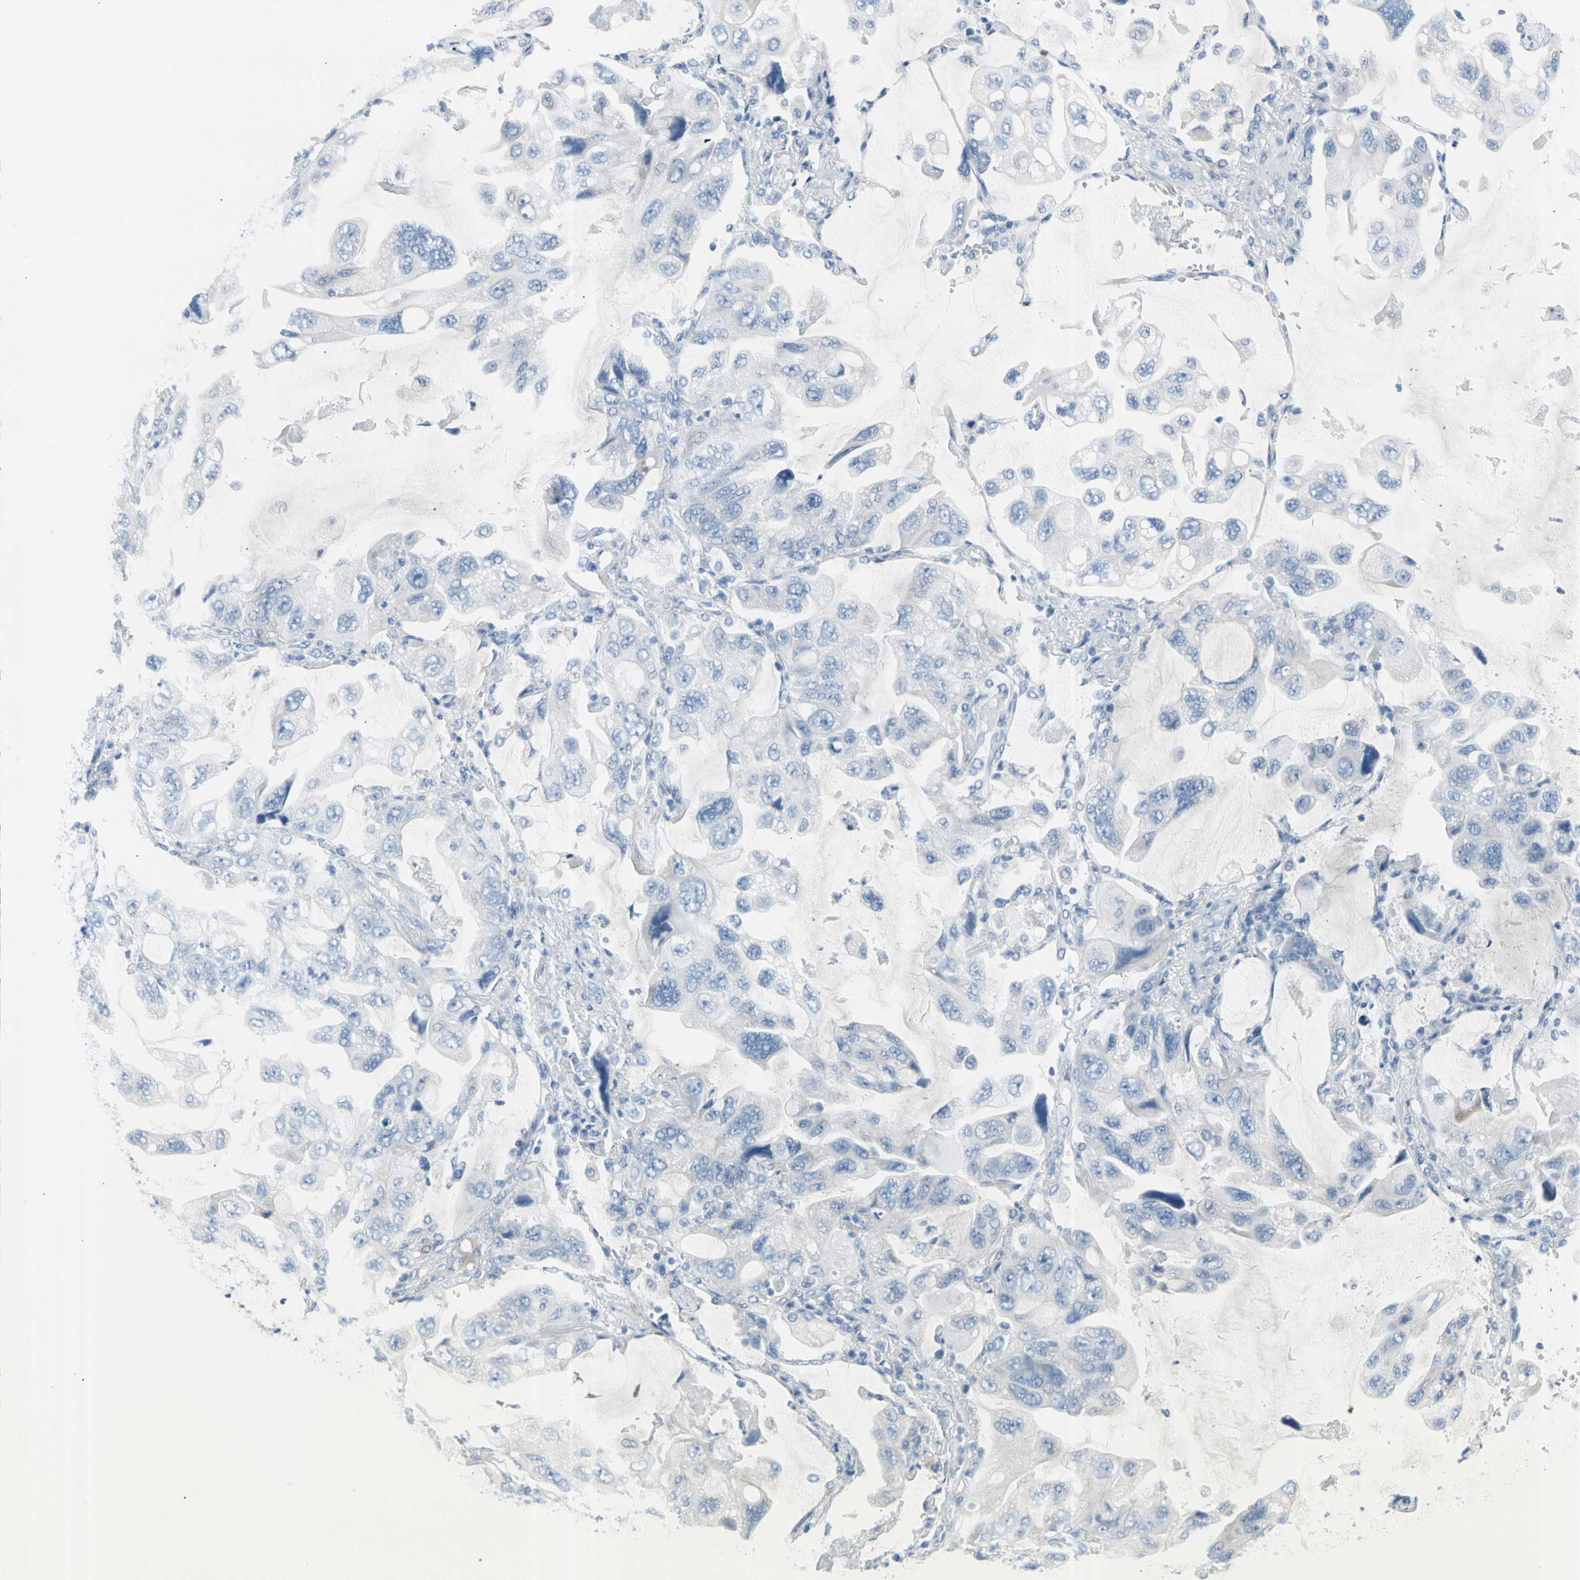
{"staining": {"intensity": "negative", "quantity": "none", "location": "none"}, "tissue": "lung cancer", "cell_type": "Tumor cells", "image_type": "cancer", "snomed": [{"axis": "morphology", "description": "Squamous cell carcinoma, NOS"}, {"axis": "topography", "description": "Lung"}], "caption": "There is no significant expression in tumor cells of squamous cell carcinoma (lung).", "gene": "TPO", "patient": {"sex": "female", "age": 73}}